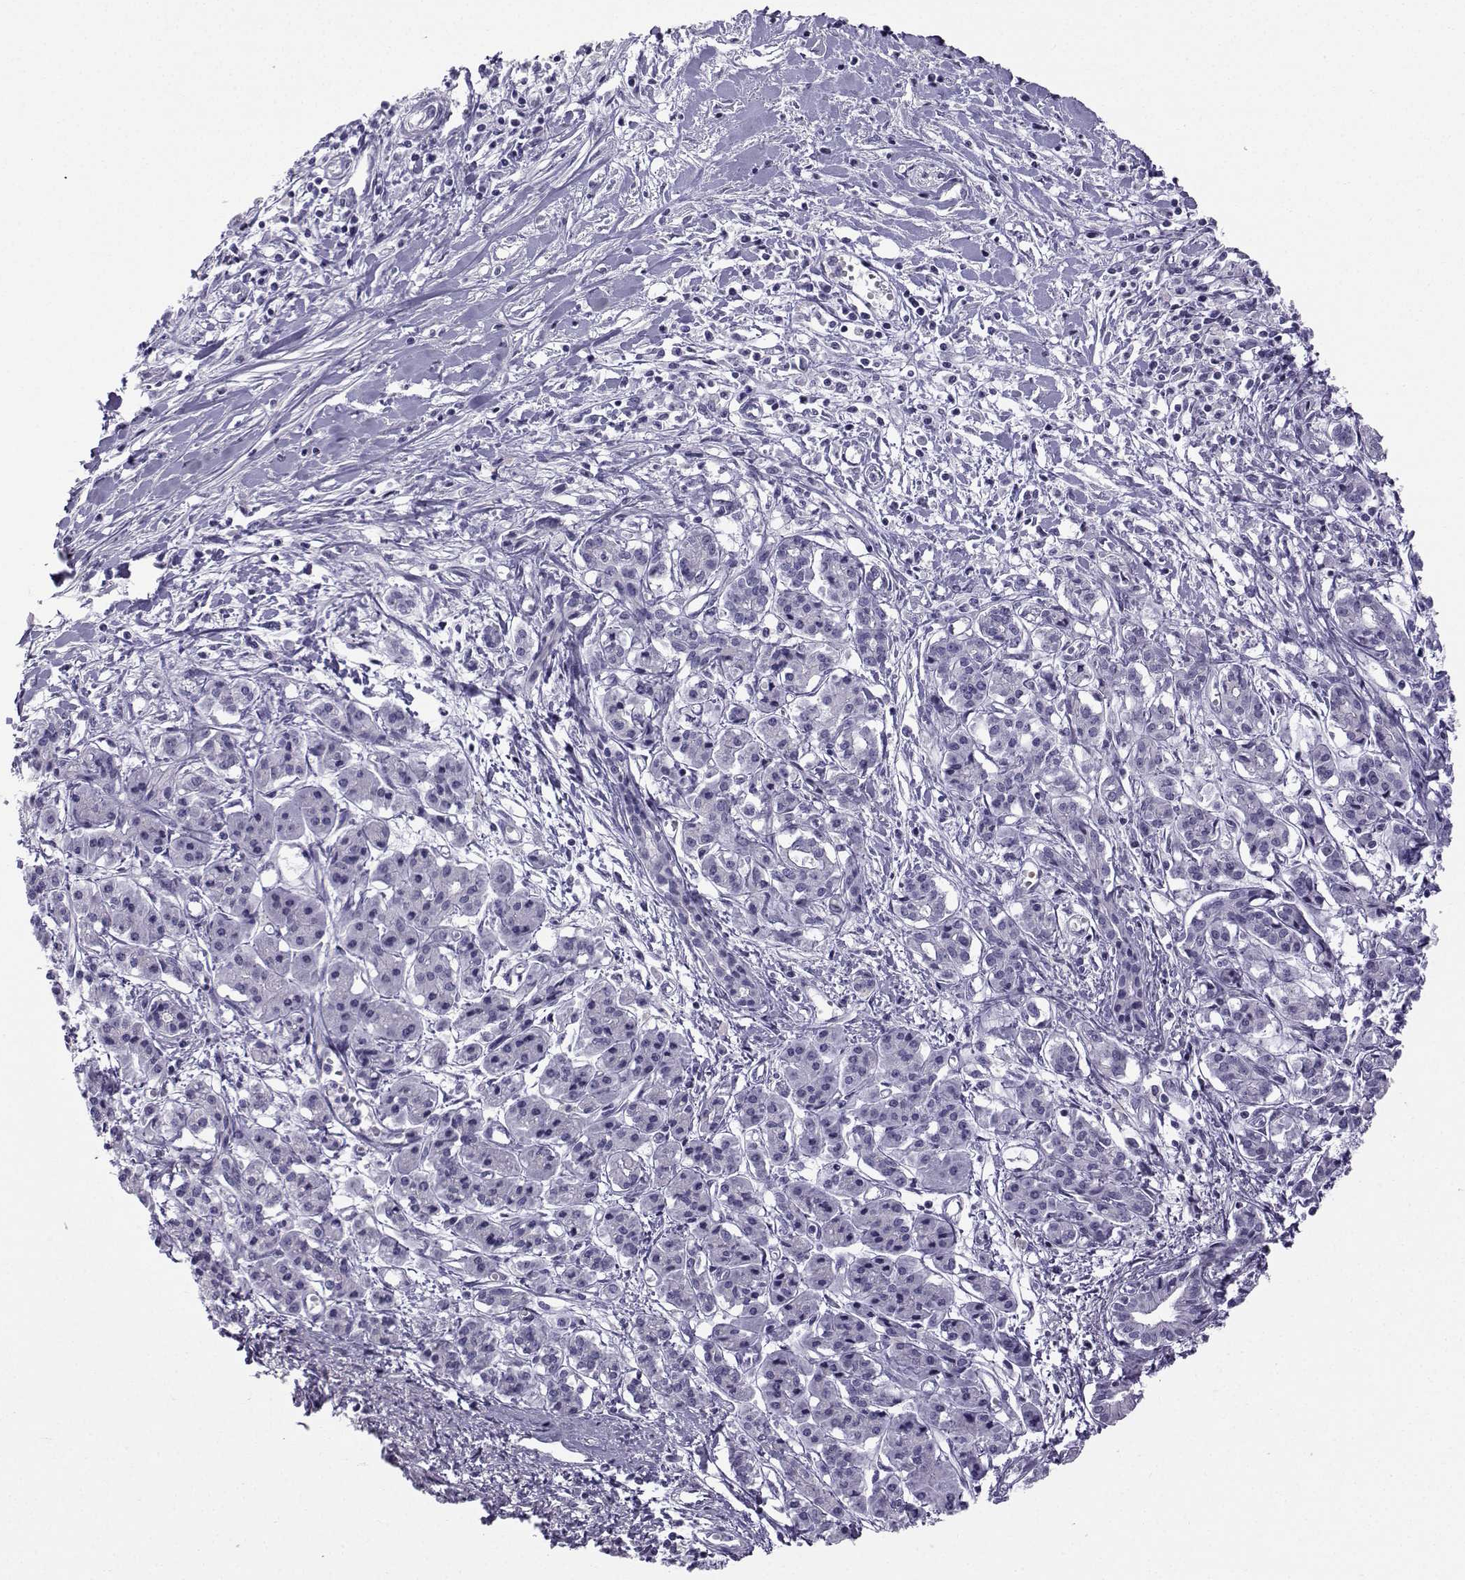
{"staining": {"intensity": "negative", "quantity": "none", "location": "none"}, "tissue": "pancreatic cancer", "cell_type": "Tumor cells", "image_type": "cancer", "snomed": [{"axis": "morphology", "description": "Adenocarcinoma, NOS"}, {"axis": "topography", "description": "Pancreas"}], "caption": "A micrograph of pancreatic cancer (adenocarcinoma) stained for a protein displays no brown staining in tumor cells.", "gene": "ZBTB8B", "patient": {"sex": "male", "age": 48}}